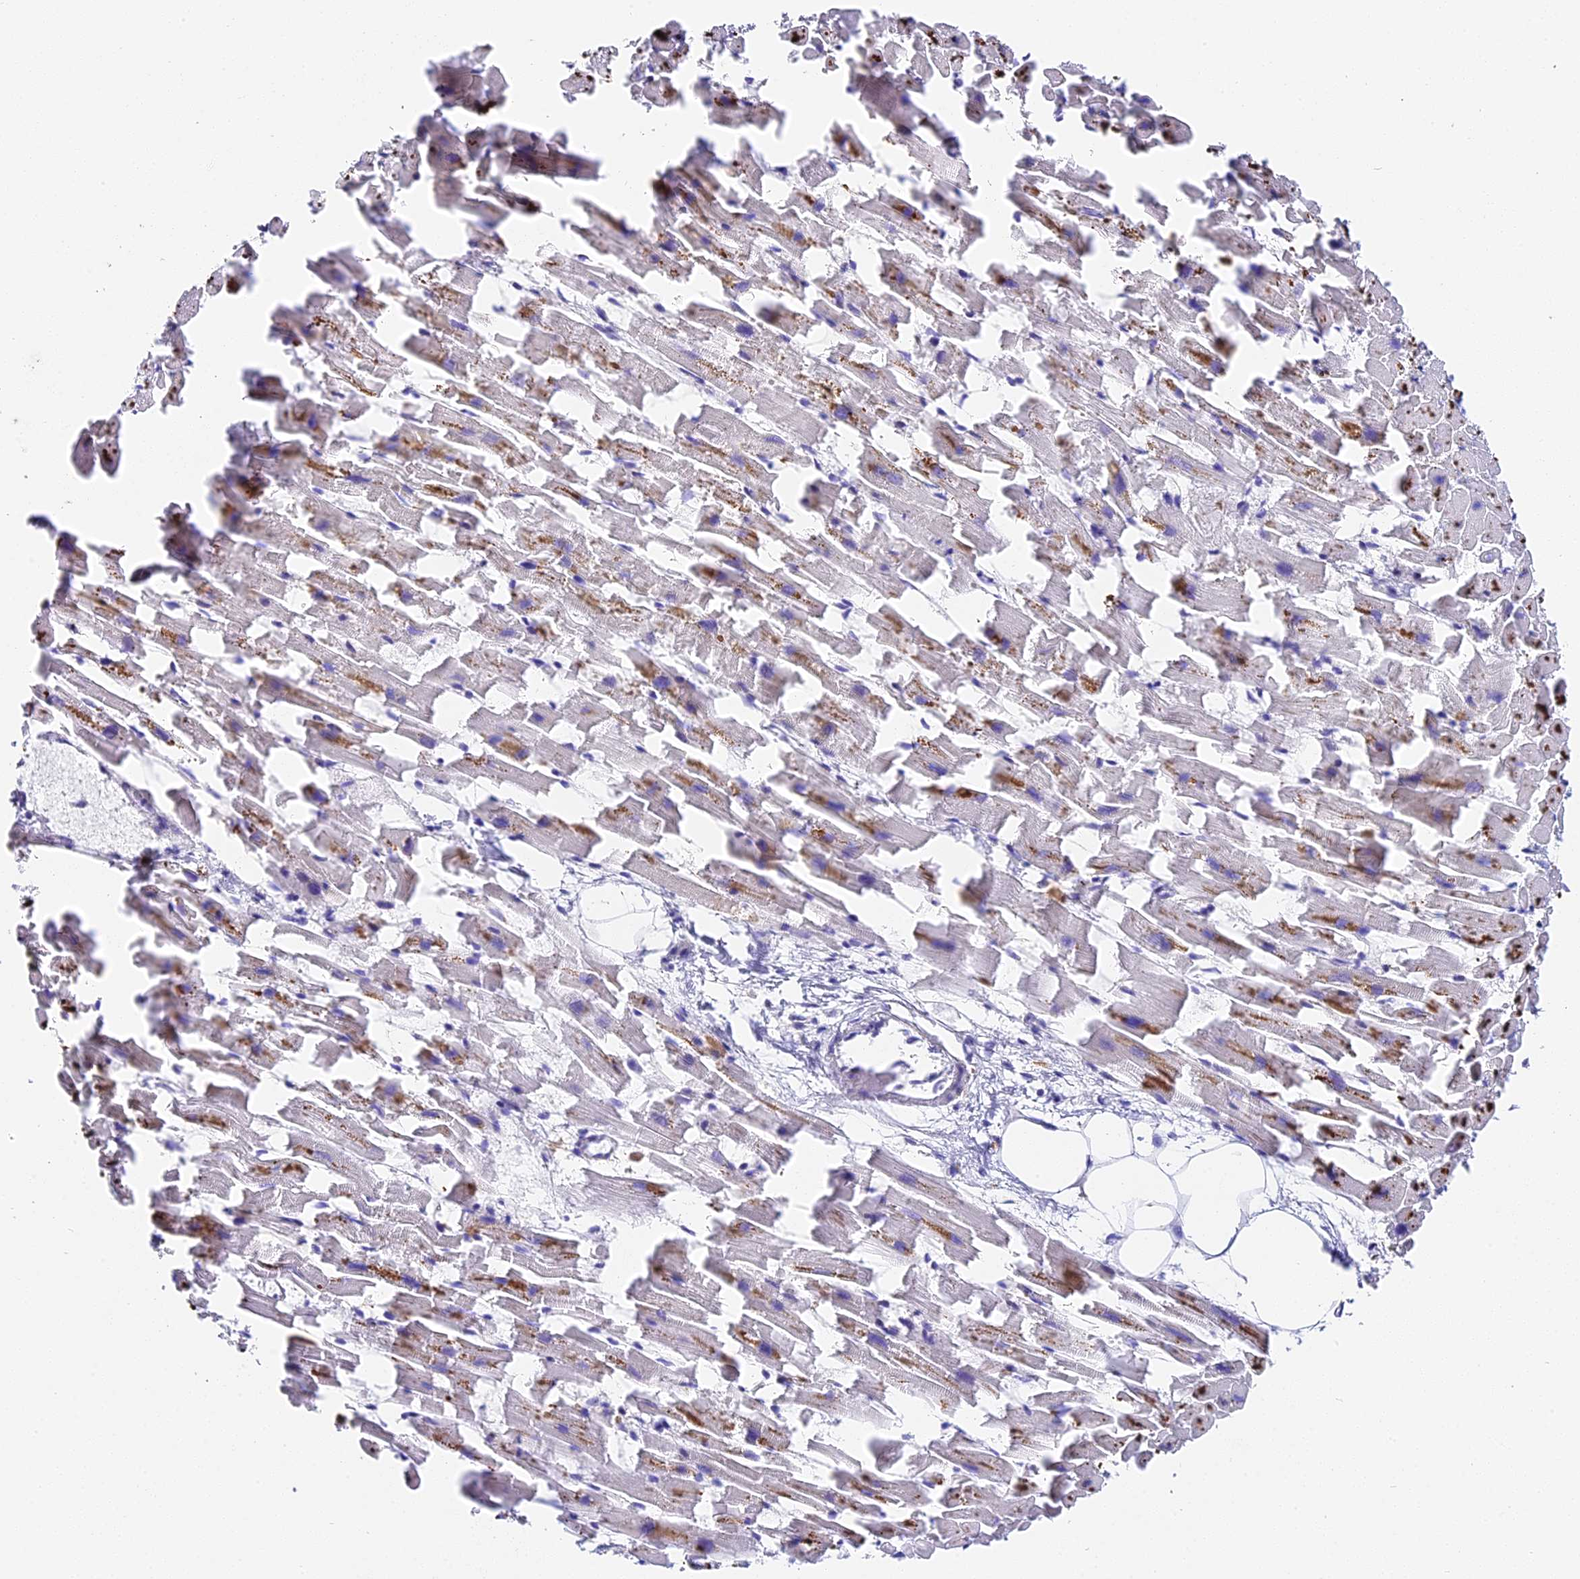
{"staining": {"intensity": "weak", "quantity": "<25%", "location": "cytoplasmic/membranous"}, "tissue": "heart muscle", "cell_type": "Cardiomyocytes", "image_type": "normal", "snomed": [{"axis": "morphology", "description": "Normal tissue, NOS"}, {"axis": "topography", "description": "Heart"}], "caption": "The immunohistochemistry (IHC) histopathology image has no significant staining in cardiomyocytes of heart muscle. The staining was performed using DAB to visualize the protein expression in brown, while the nuclei were stained in blue with hematoxylin (Magnification: 20x).", "gene": "LYPD6", "patient": {"sex": "female", "age": 64}}